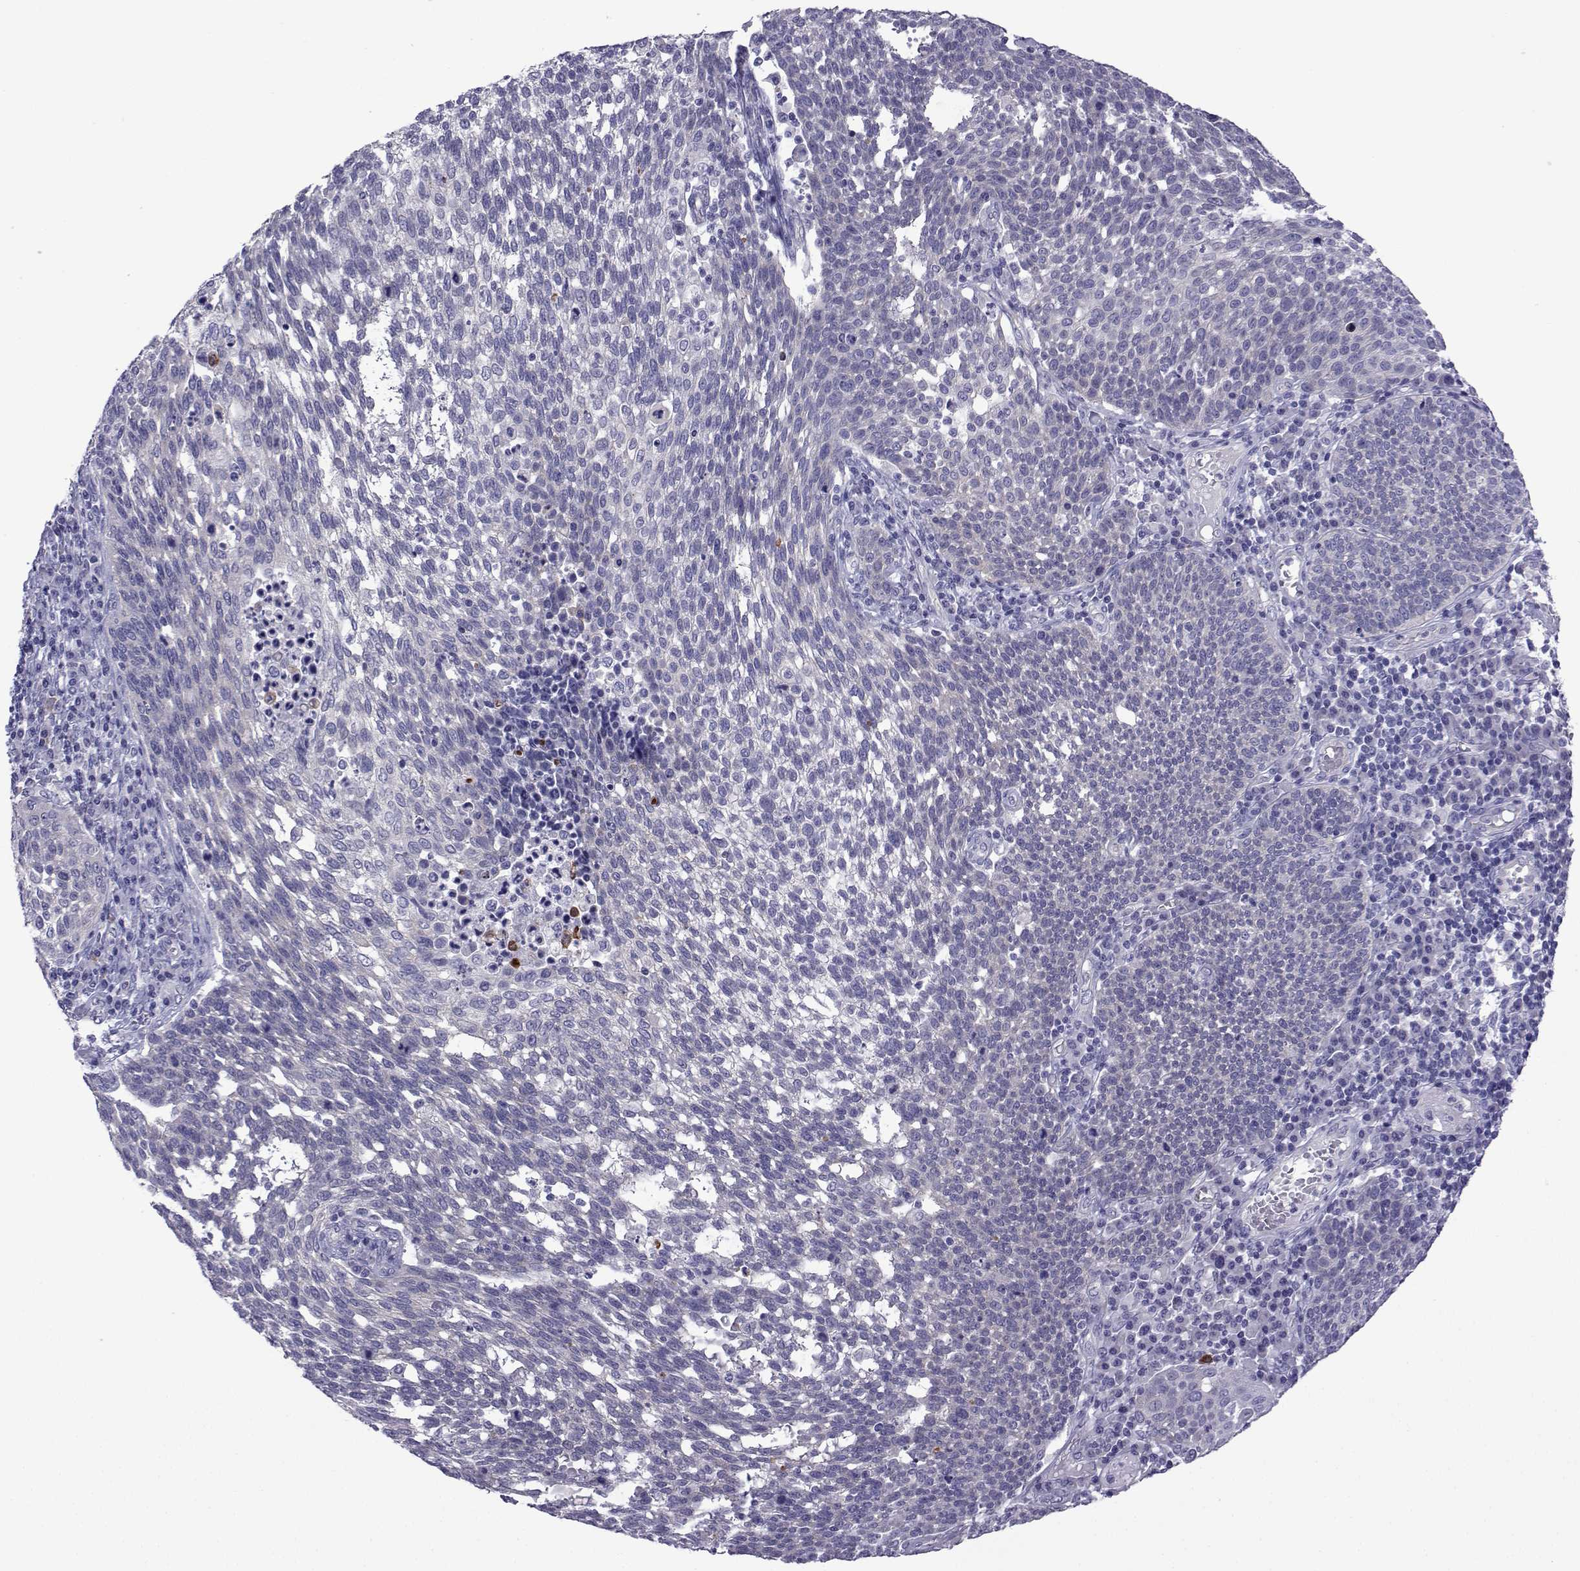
{"staining": {"intensity": "negative", "quantity": "none", "location": "none"}, "tissue": "cervical cancer", "cell_type": "Tumor cells", "image_type": "cancer", "snomed": [{"axis": "morphology", "description": "Squamous cell carcinoma, NOS"}, {"axis": "topography", "description": "Cervix"}], "caption": "Human cervical cancer stained for a protein using immunohistochemistry (IHC) shows no positivity in tumor cells.", "gene": "COL22A1", "patient": {"sex": "female", "age": 34}}